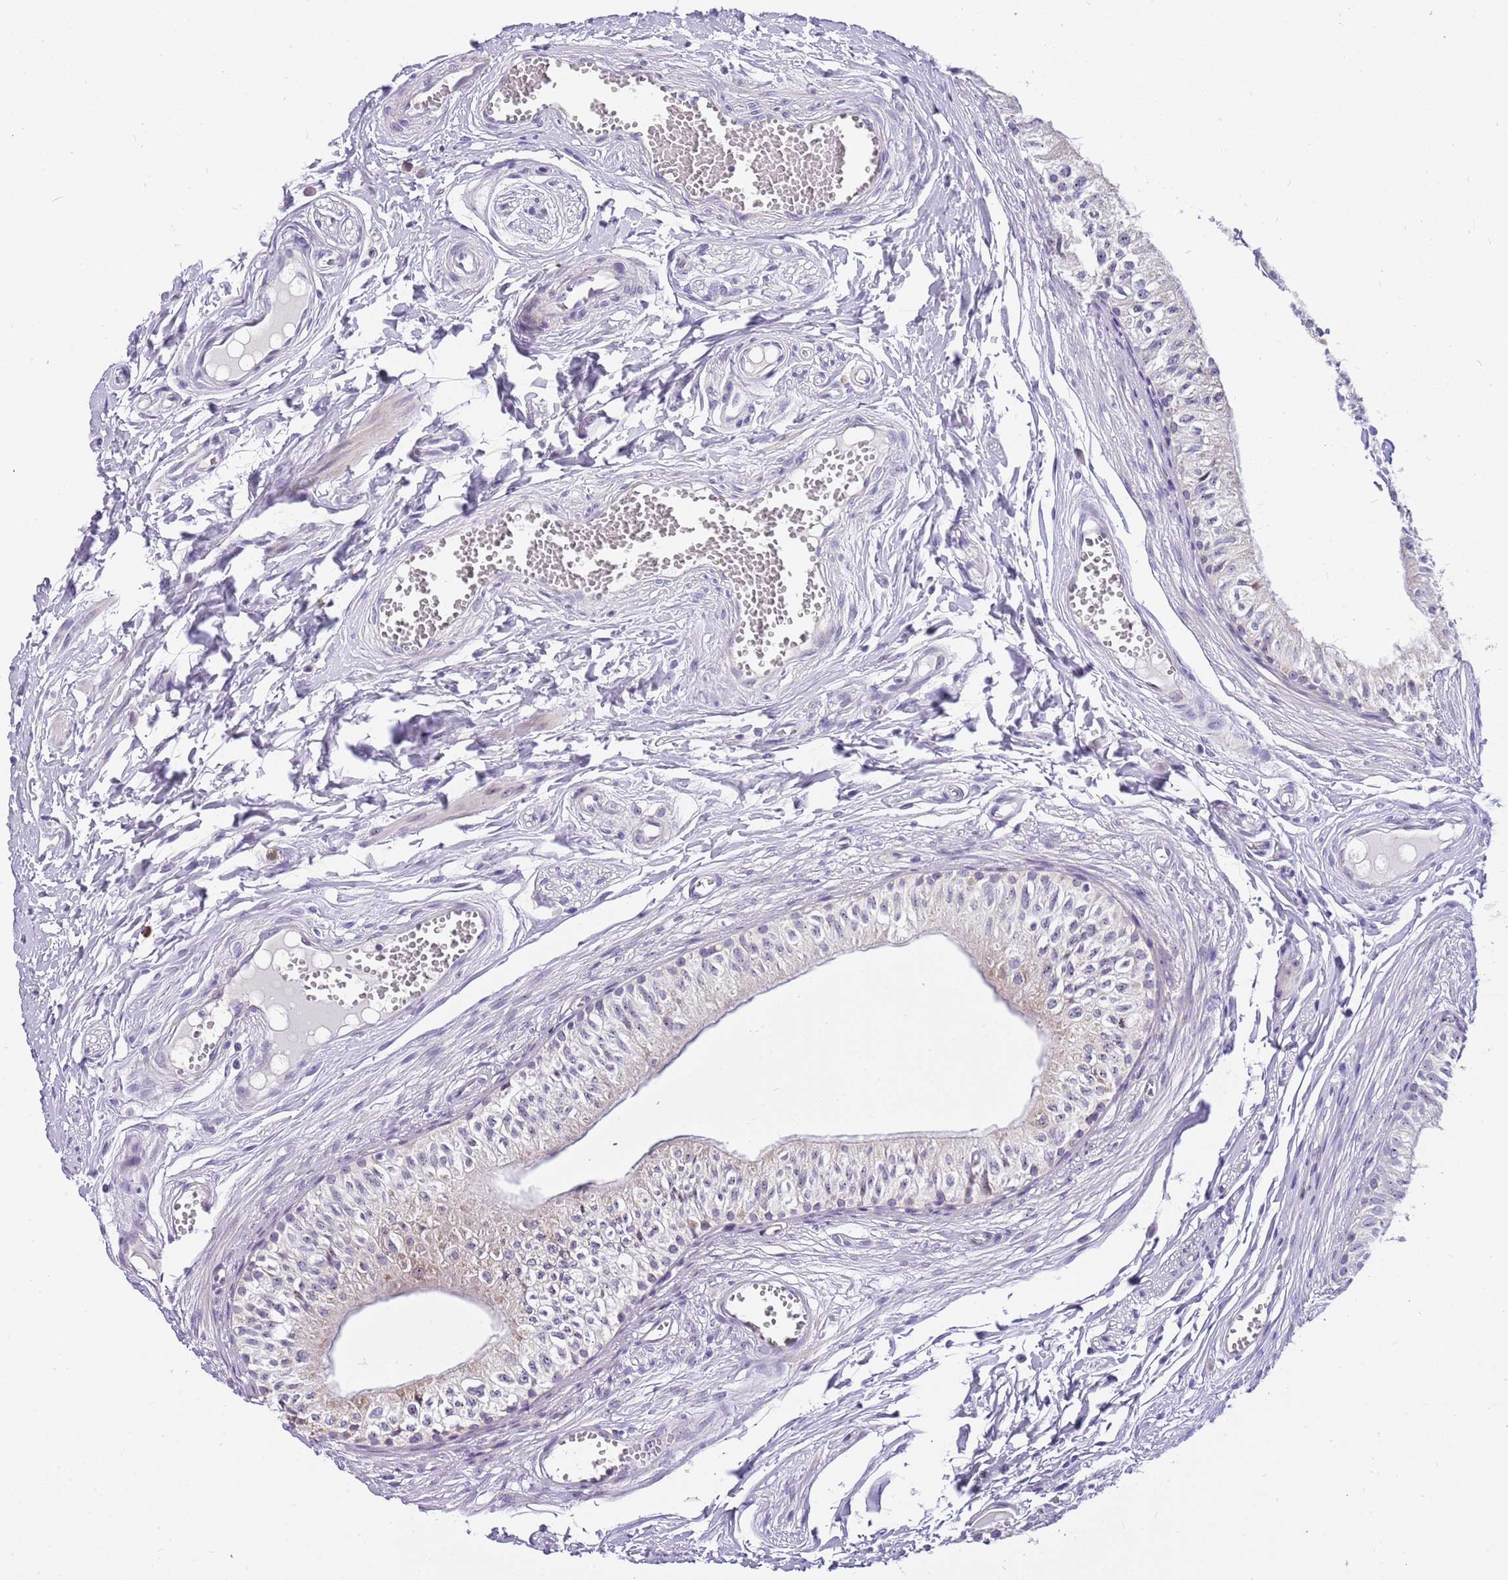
{"staining": {"intensity": "negative", "quantity": "none", "location": "none"}, "tissue": "epididymis", "cell_type": "Glandular cells", "image_type": "normal", "snomed": [{"axis": "morphology", "description": "Normal tissue, NOS"}, {"axis": "topography", "description": "Epididymis"}], "caption": "An image of epididymis stained for a protein displays no brown staining in glandular cells.", "gene": "DNAJA3", "patient": {"sex": "male", "age": 37}}